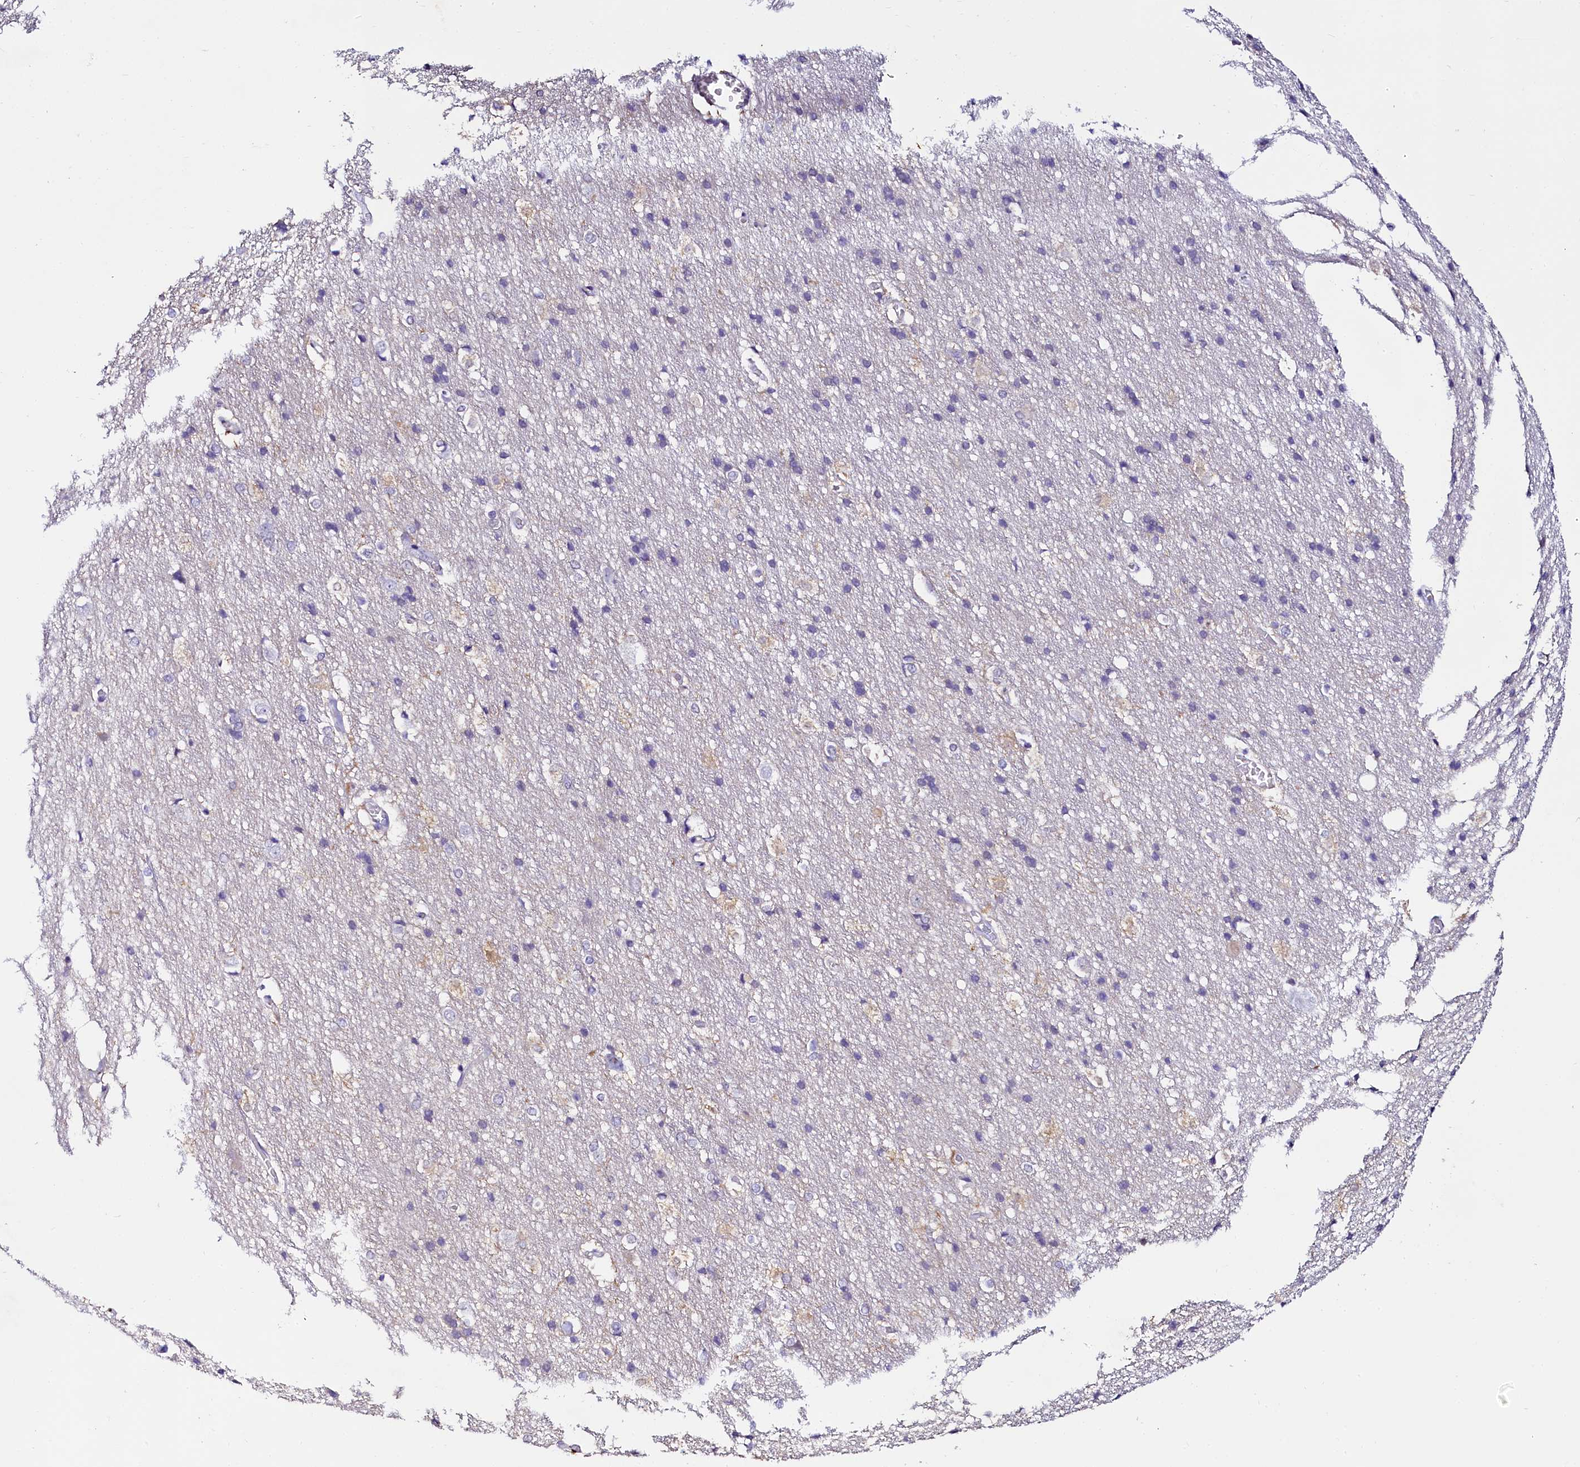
{"staining": {"intensity": "negative", "quantity": "none", "location": "none"}, "tissue": "cerebral cortex", "cell_type": "Endothelial cells", "image_type": "normal", "snomed": [{"axis": "morphology", "description": "Normal tissue, NOS"}, {"axis": "topography", "description": "Cerebral cortex"}], "caption": "Endothelial cells show no significant protein positivity in unremarkable cerebral cortex. Nuclei are stained in blue.", "gene": "SORD", "patient": {"sex": "male", "age": 54}}